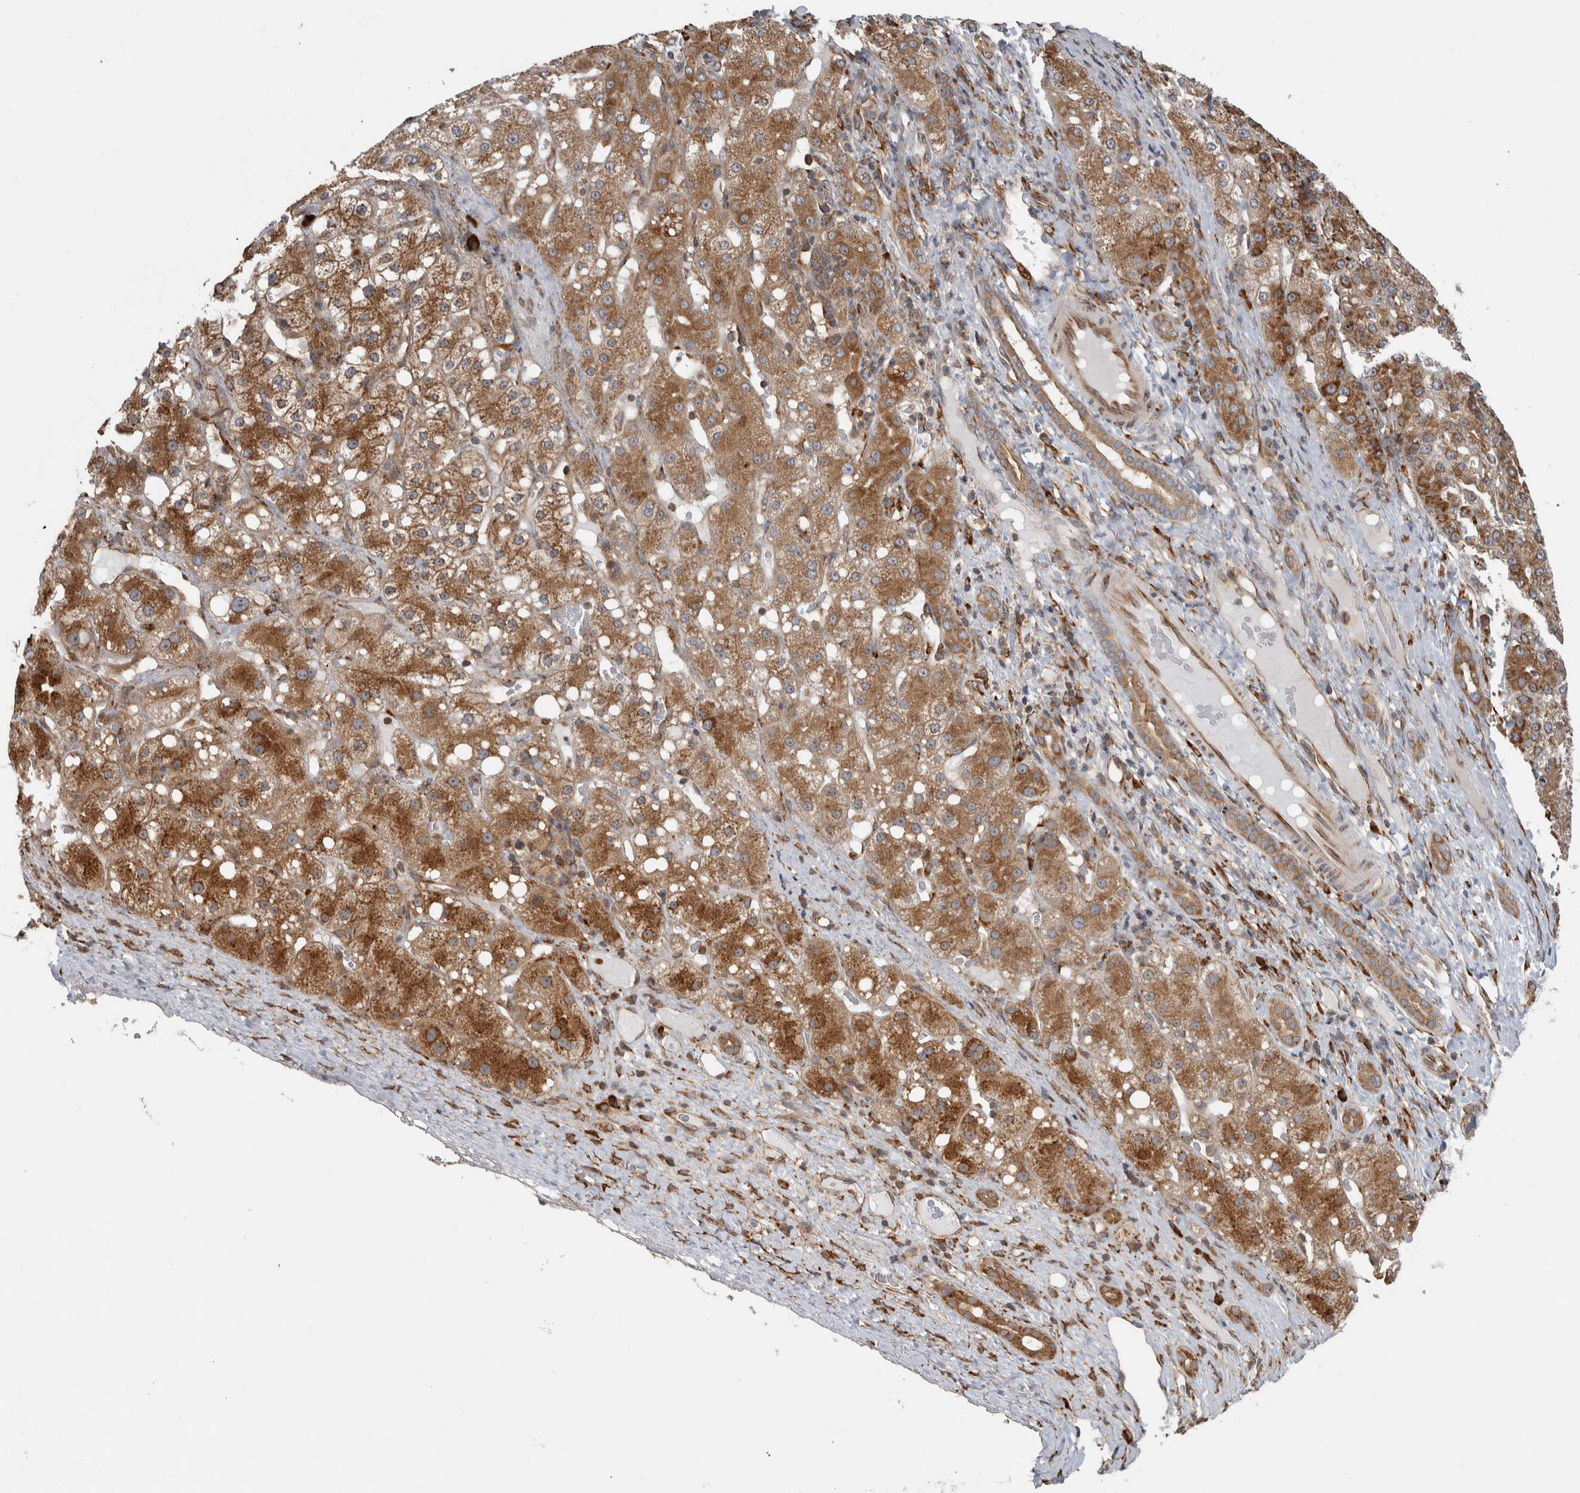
{"staining": {"intensity": "moderate", "quantity": ">75%", "location": "cytoplasmic/membranous"}, "tissue": "liver cancer", "cell_type": "Tumor cells", "image_type": "cancer", "snomed": [{"axis": "morphology", "description": "Carcinoma, Hepatocellular, NOS"}, {"axis": "topography", "description": "Liver"}], "caption": "Protein expression by immunohistochemistry (IHC) displays moderate cytoplasmic/membranous positivity in approximately >75% of tumor cells in liver cancer.", "gene": "EIF3H", "patient": {"sex": "male", "age": 67}}